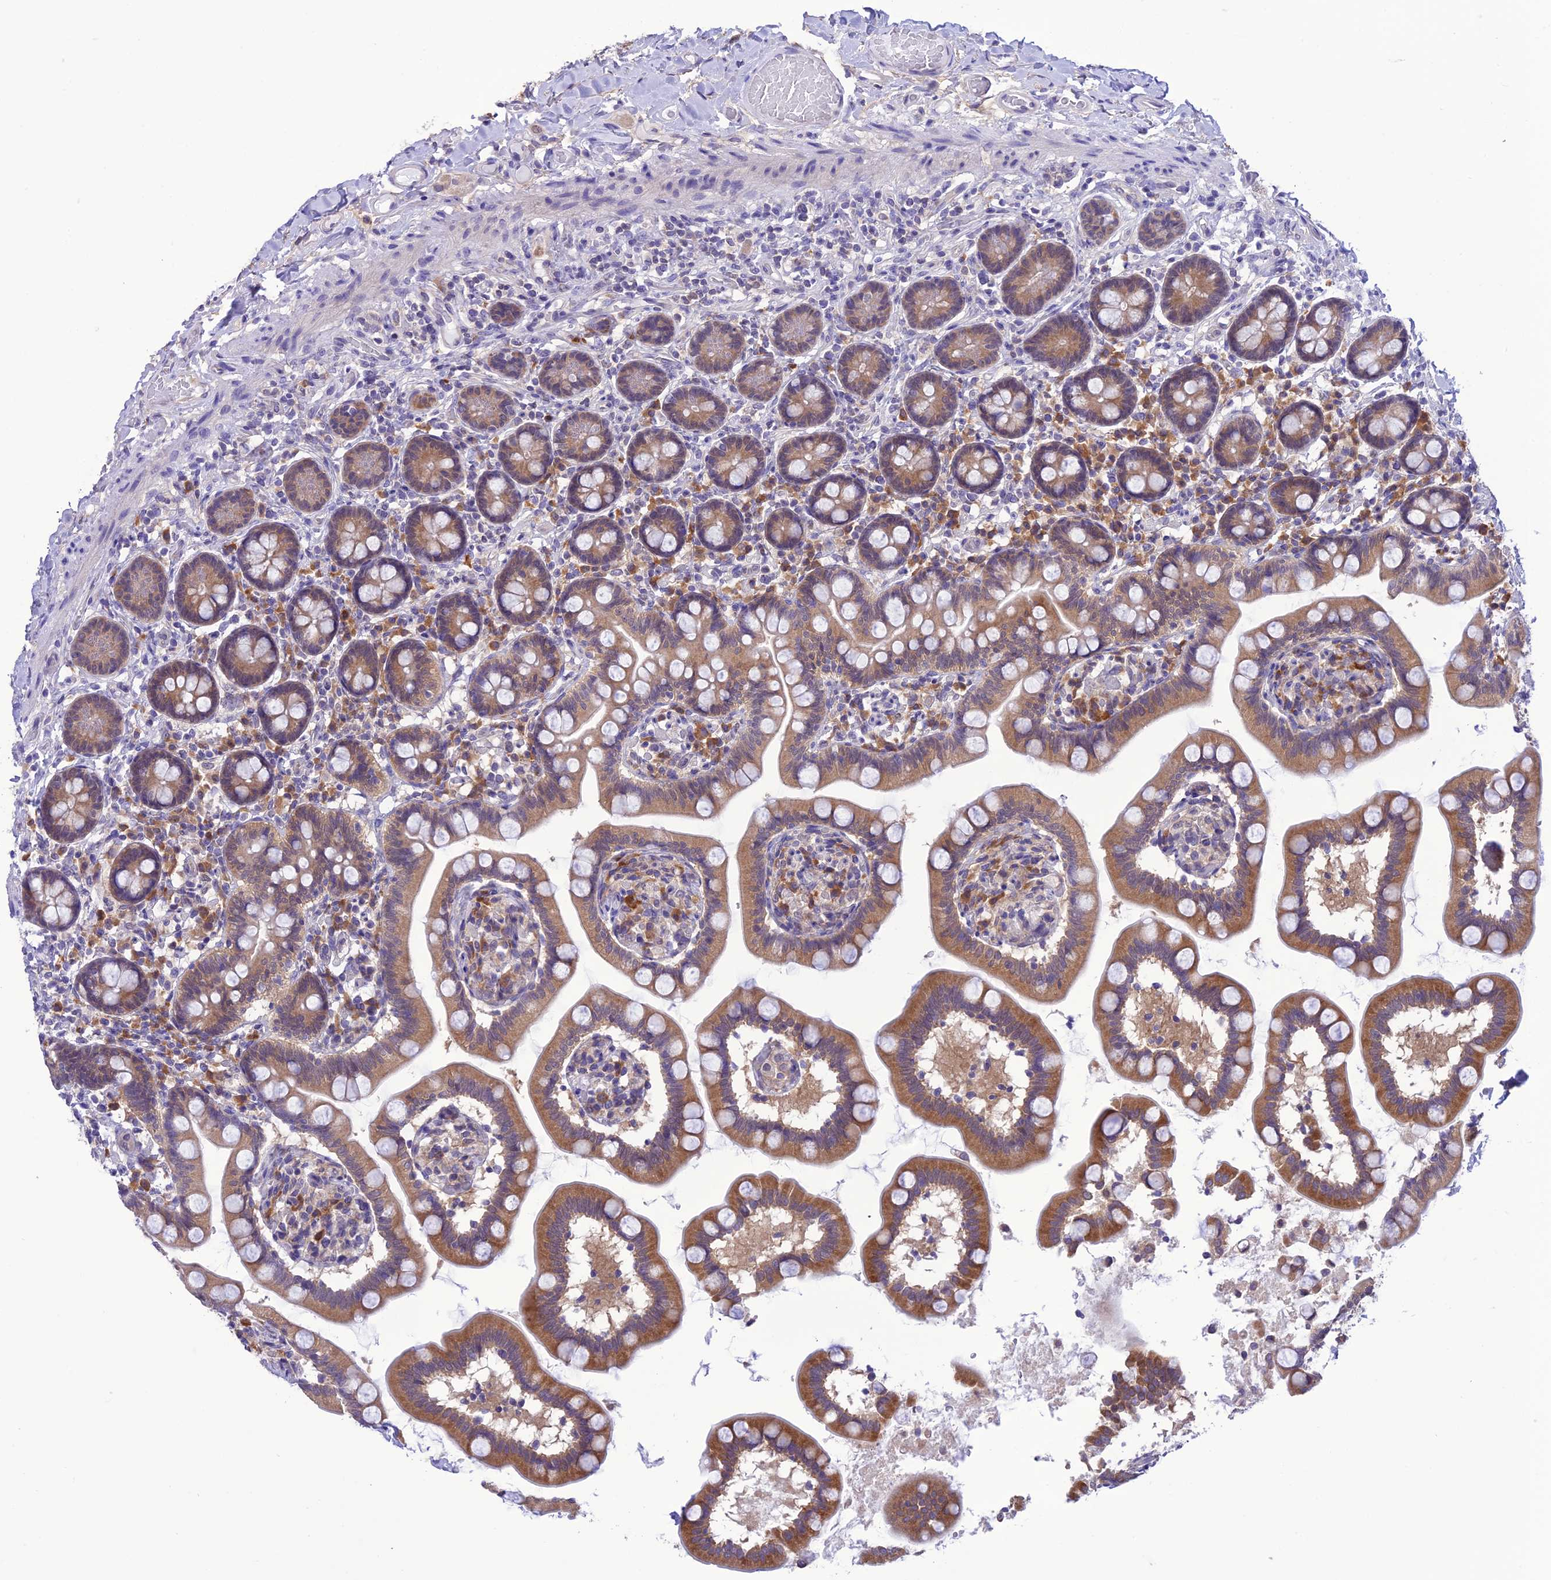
{"staining": {"intensity": "moderate", "quantity": ">75%", "location": "cytoplasmic/membranous"}, "tissue": "small intestine", "cell_type": "Glandular cells", "image_type": "normal", "snomed": [{"axis": "morphology", "description": "Normal tissue, NOS"}, {"axis": "topography", "description": "Small intestine"}], "caption": "Immunohistochemistry (IHC) of unremarkable small intestine demonstrates medium levels of moderate cytoplasmic/membranous expression in approximately >75% of glandular cells.", "gene": "RNF126", "patient": {"sex": "female", "age": 64}}